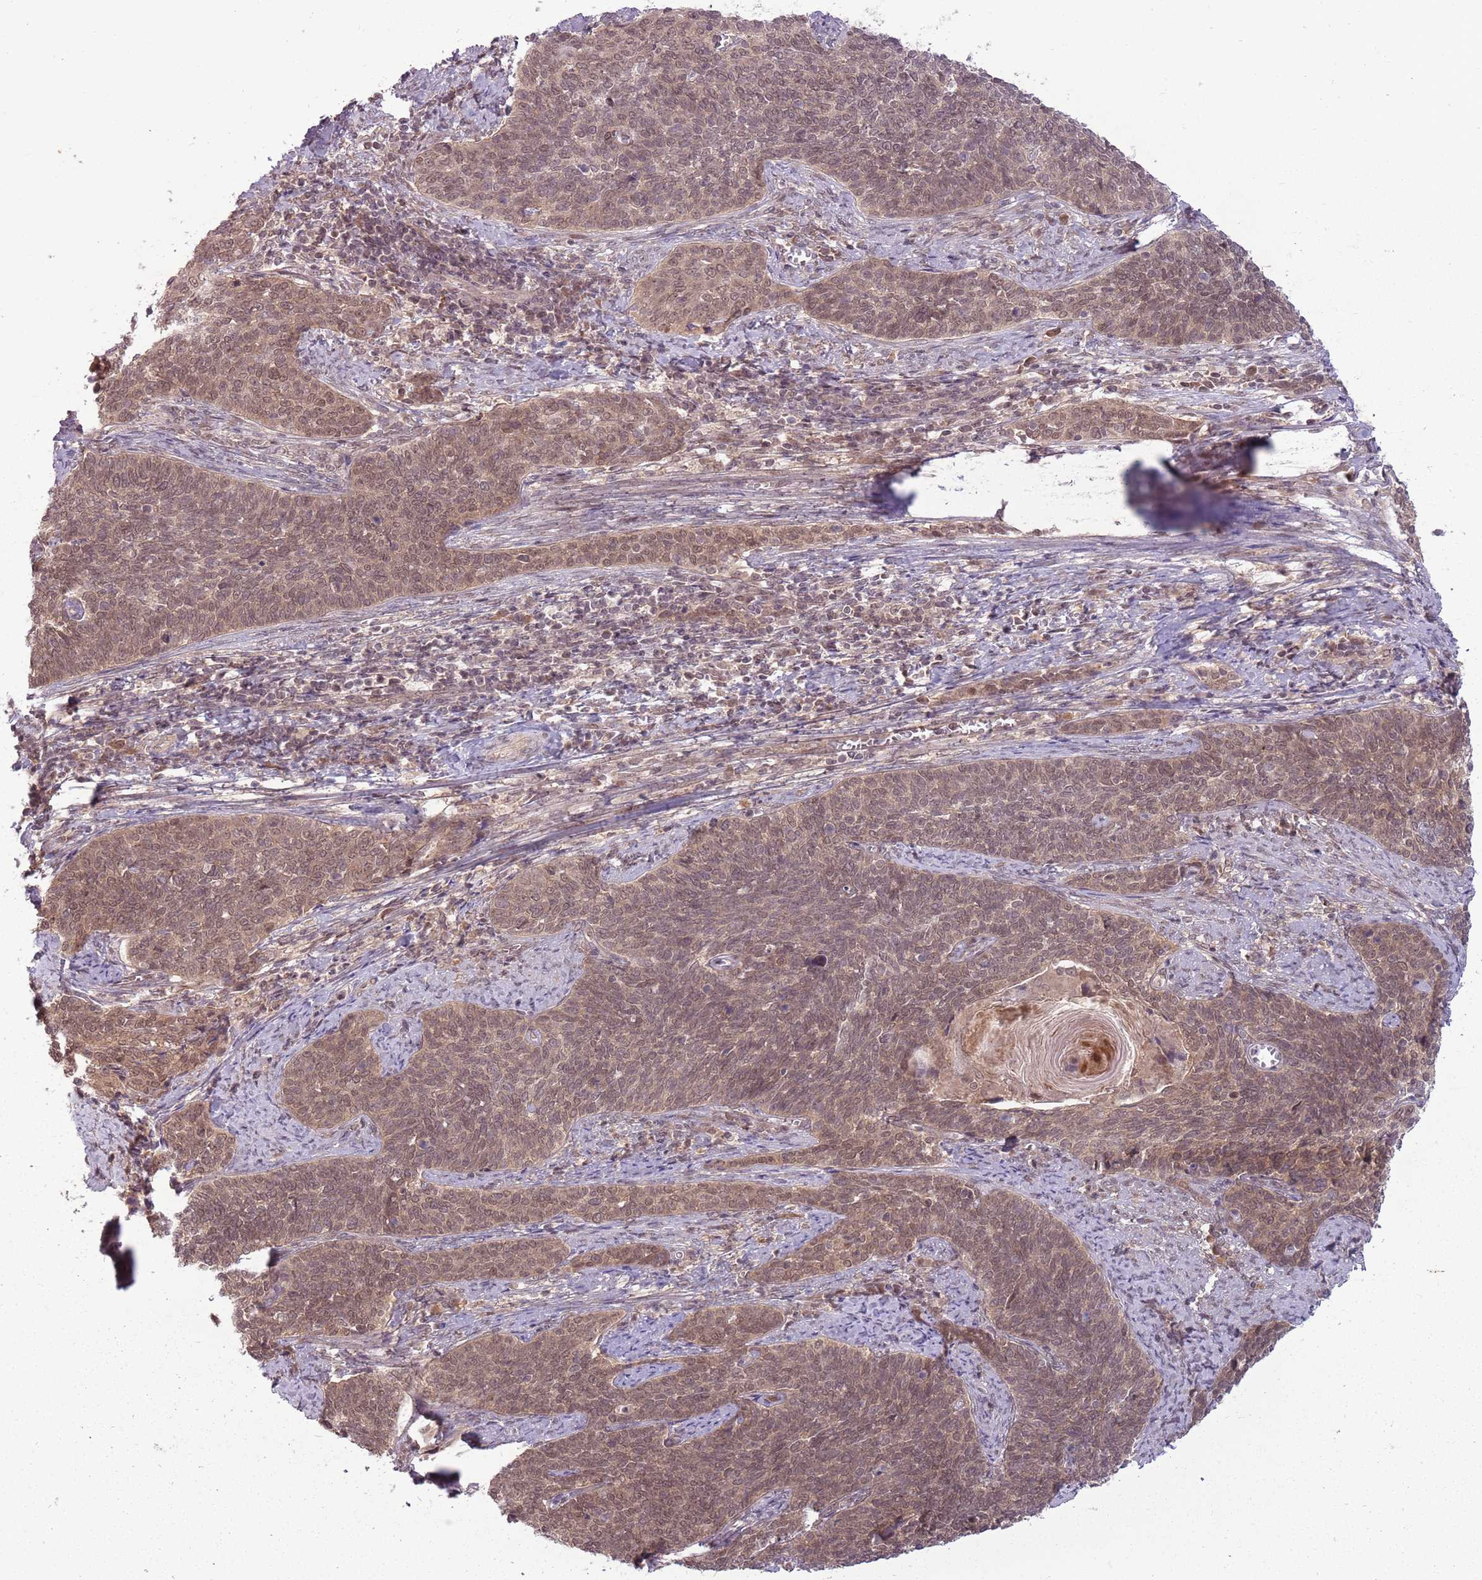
{"staining": {"intensity": "moderate", "quantity": ">75%", "location": "cytoplasmic/membranous"}, "tissue": "cervical cancer", "cell_type": "Tumor cells", "image_type": "cancer", "snomed": [{"axis": "morphology", "description": "Squamous cell carcinoma, NOS"}, {"axis": "topography", "description": "Cervix"}], "caption": "The image shows a brown stain indicating the presence of a protein in the cytoplasmic/membranous of tumor cells in squamous cell carcinoma (cervical). (IHC, brightfield microscopy, high magnification).", "gene": "ADAMTS3", "patient": {"sex": "female", "age": 39}}